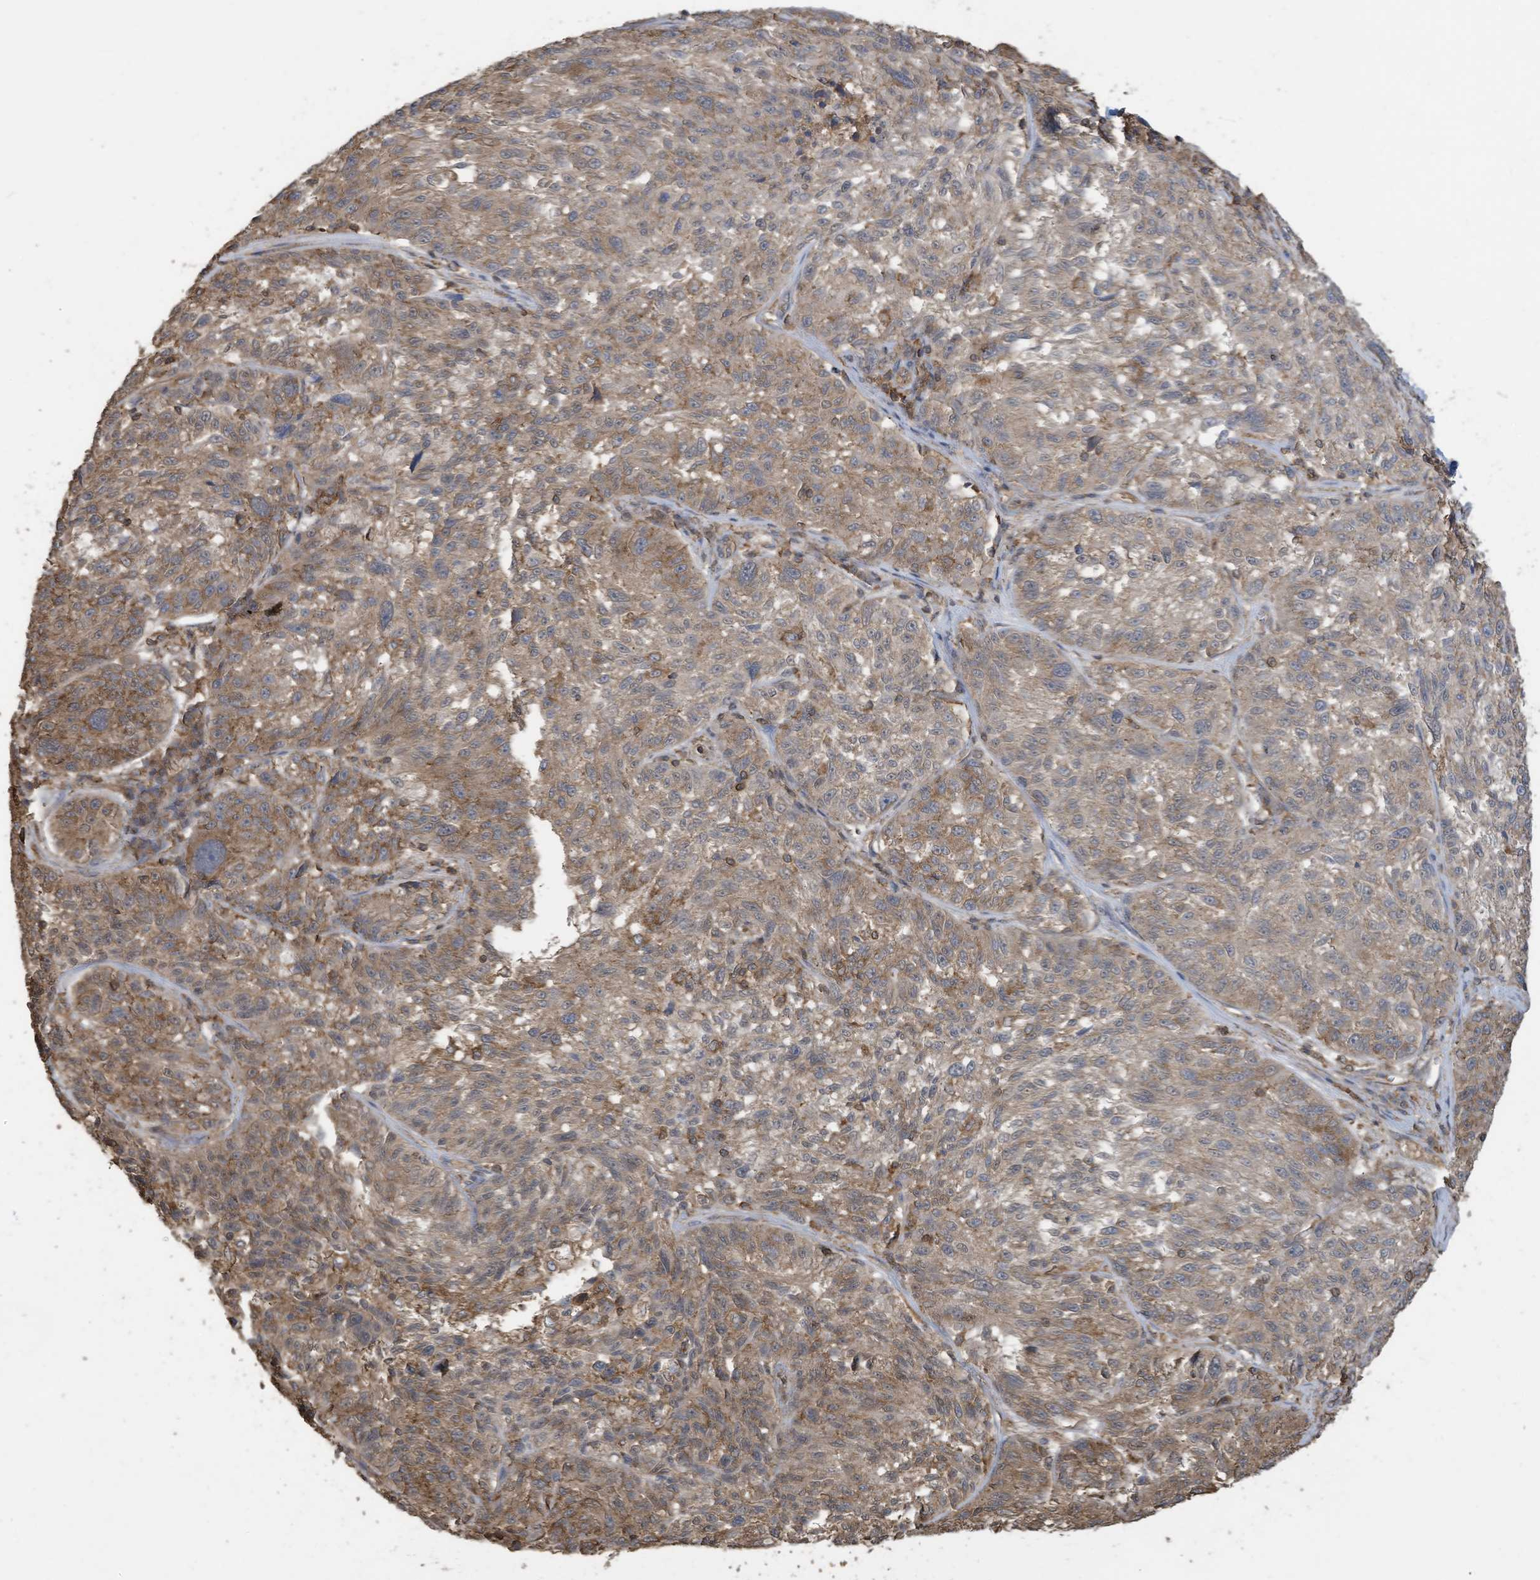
{"staining": {"intensity": "moderate", "quantity": ">75%", "location": "cytoplasmic/membranous"}, "tissue": "melanoma", "cell_type": "Tumor cells", "image_type": "cancer", "snomed": [{"axis": "morphology", "description": "Malignant melanoma, NOS"}, {"axis": "topography", "description": "Skin"}], "caption": "Tumor cells display medium levels of moderate cytoplasmic/membranous positivity in about >75% of cells in melanoma.", "gene": "COX10", "patient": {"sex": "male", "age": 53}}